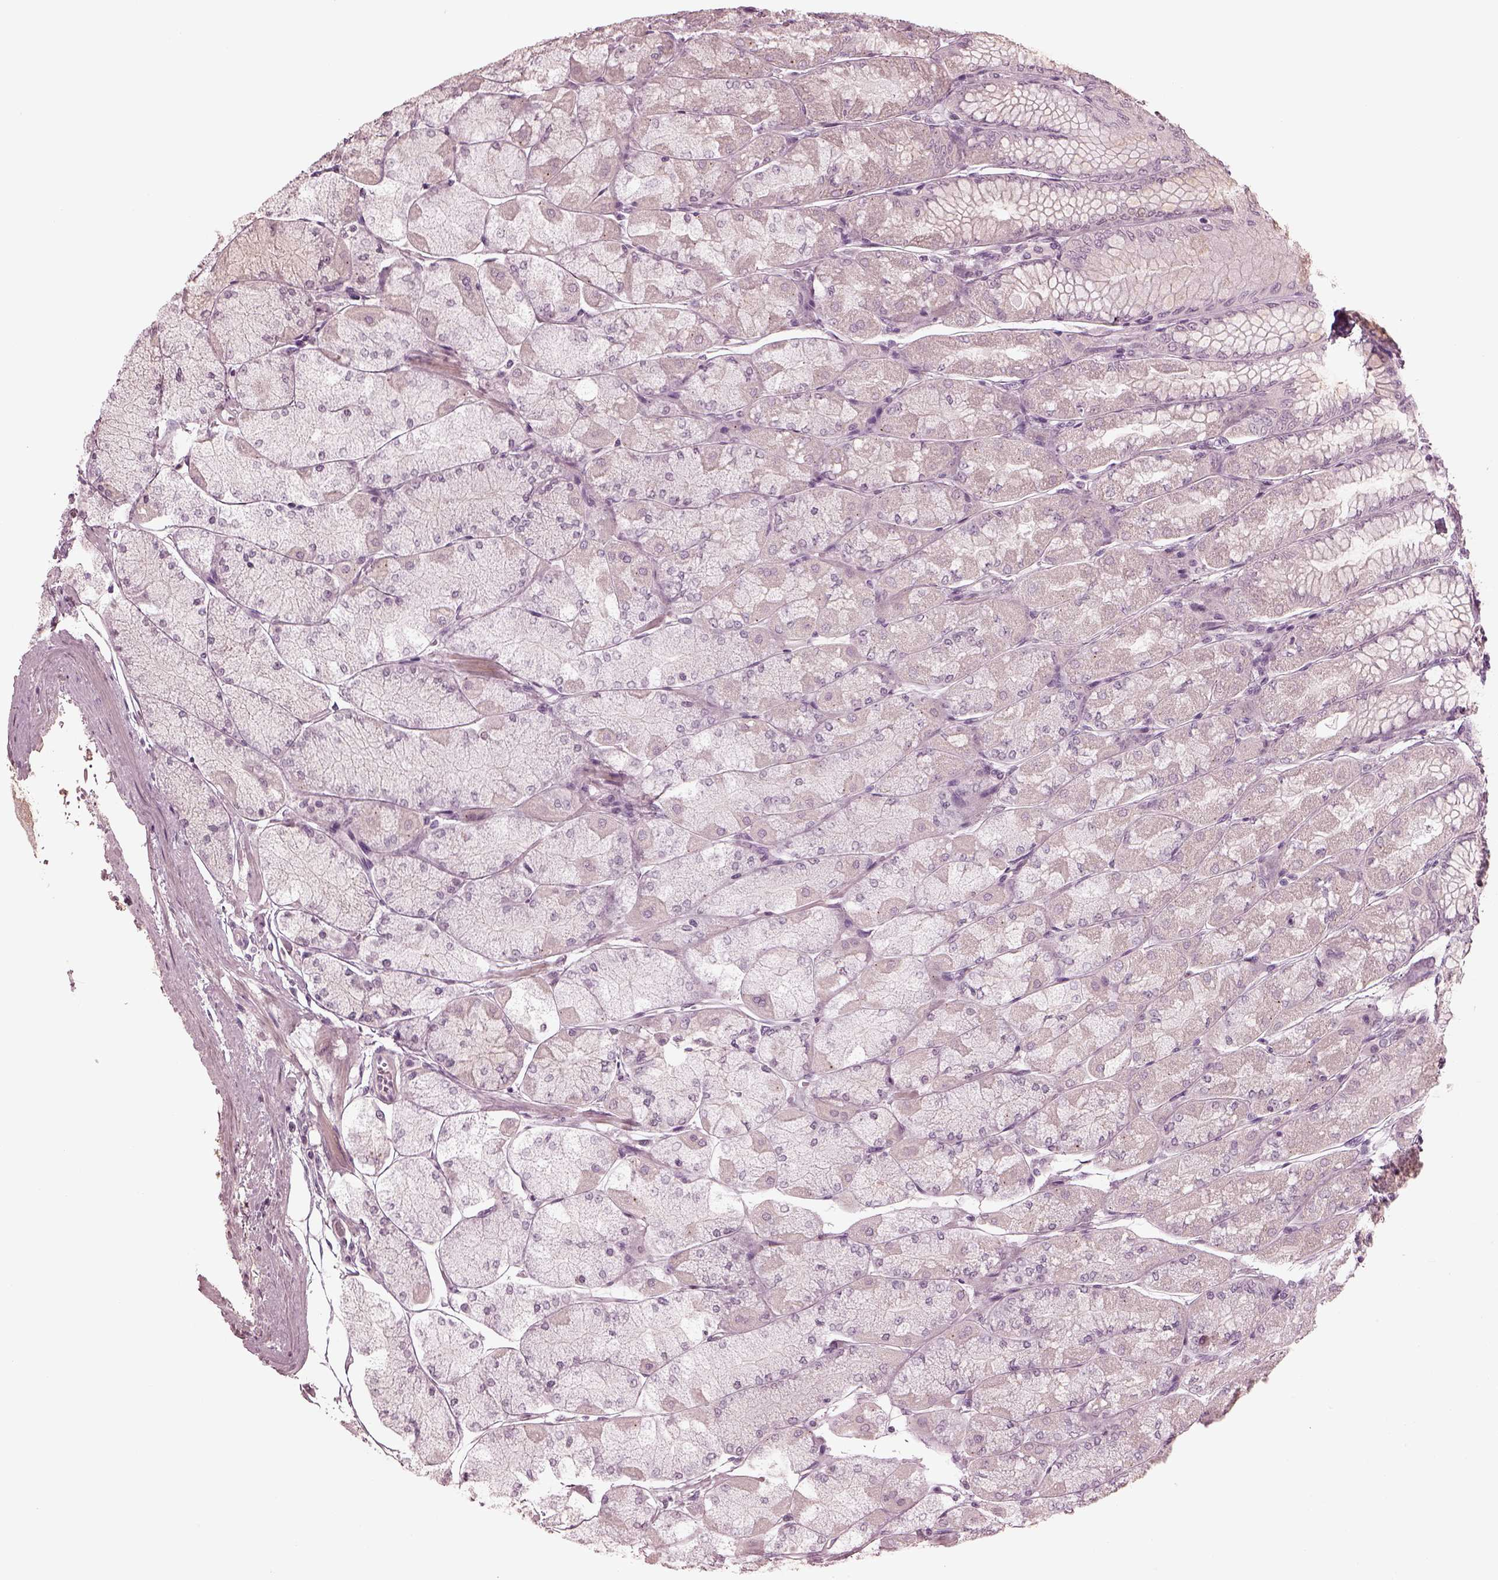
{"staining": {"intensity": "negative", "quantity": "none", "location": "none"}, "tissue": "stomach", "cell_type": "Glandular cells", "image_type": "normal", "snomed": [{"axis": "morphology", "description": "Normal tissue, NOS"}, {"axis": "topography", "description": "Stomach, upper"}], "caption": "Glandular cells show no significant protein staining in unremarkable stomach.", "gene": "CCDC170", "patient": {"sex": "male", "age": 60}}